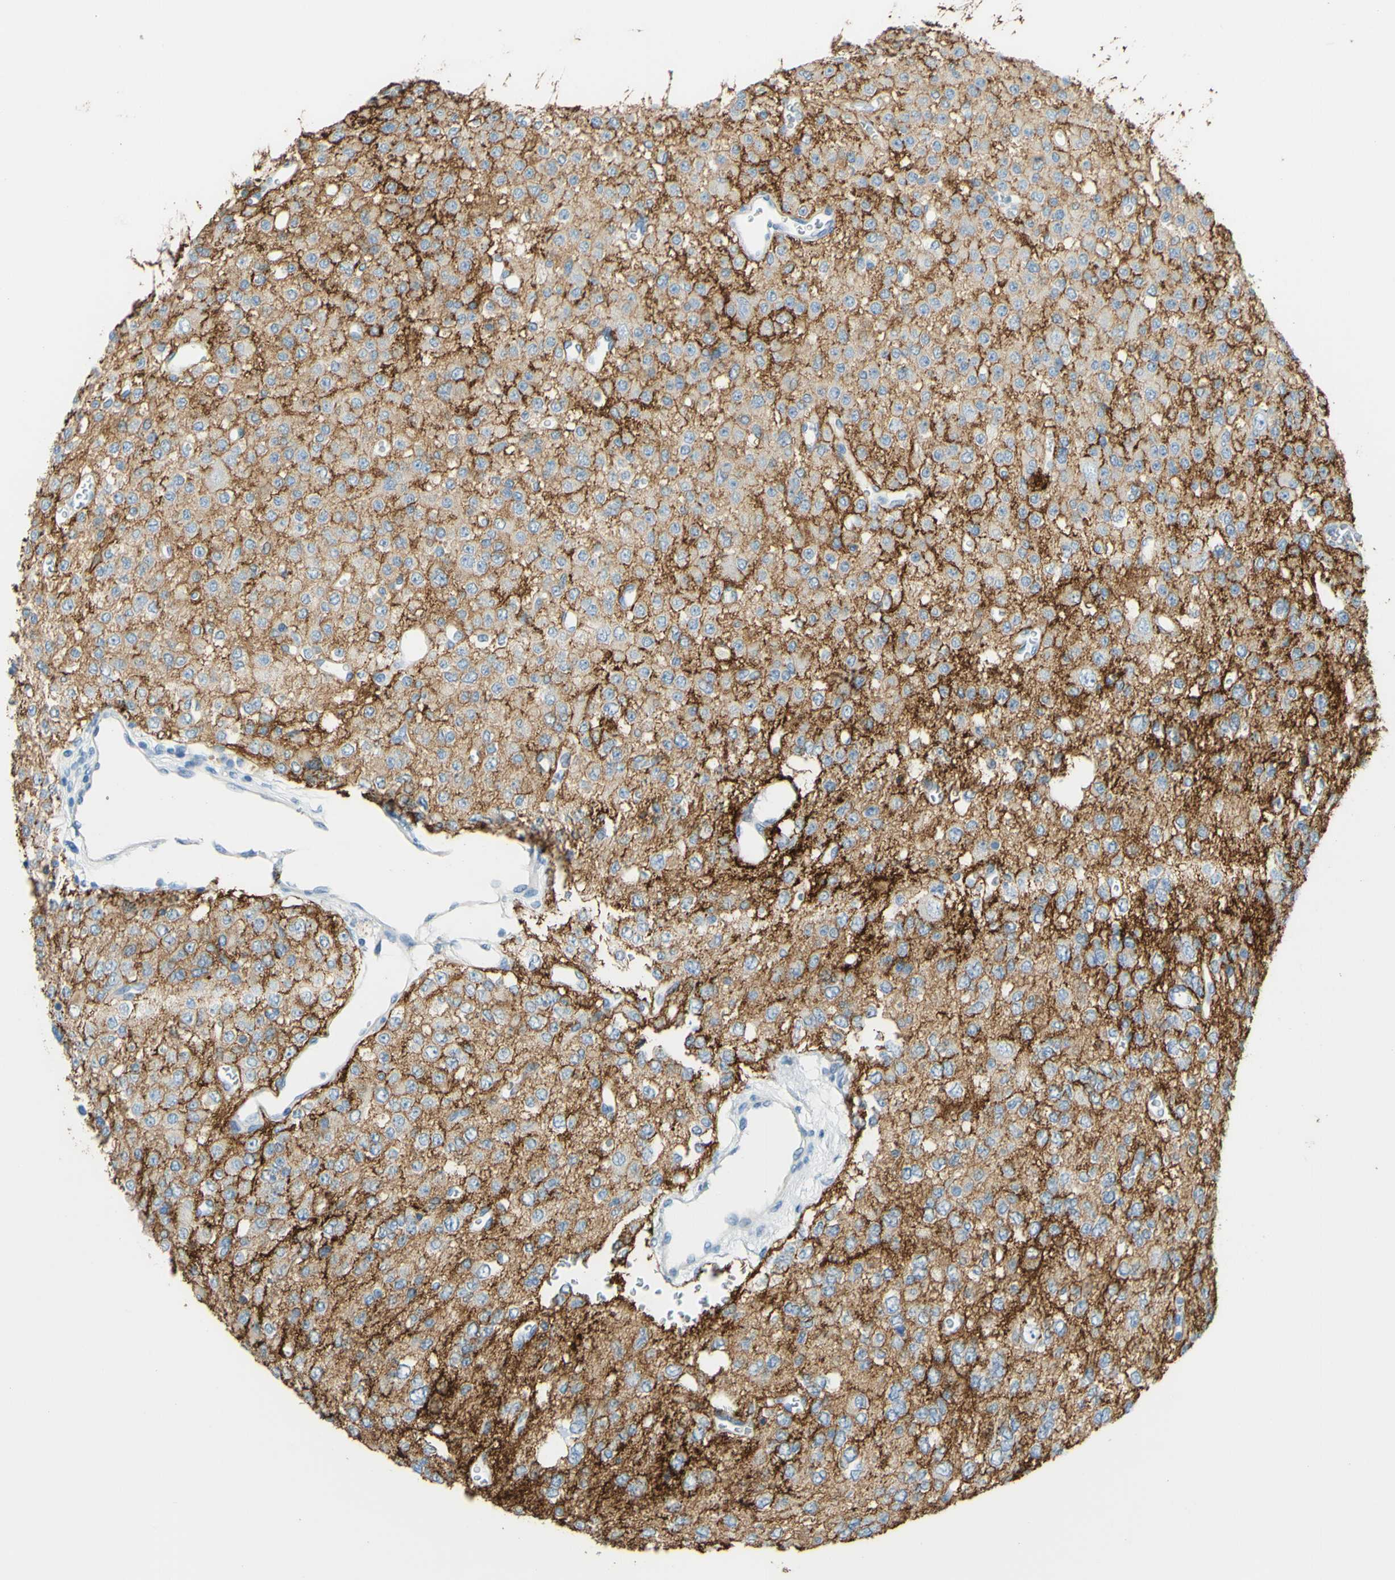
{"staining": {"intensity": "weak", "quantity": ">75%", "location": "cytoplasmic/membranous"}, "tissue": "glioma", "cell_type": "Tumor cells", "image_type": "cancer", "snomed": [{"axis": "morphology", "description": "Glioma, malignant, Low grade"}, {"axis": "topography", "description": "Brain"}], "caption": "Tumor cells reveal low levels of weak cytoplasmic/membranous positivity in approximately >75% of cells in malignant low-grade glioma.", "gene": "SLC1A2", "patient": {"sex": "male", "age": 38}}